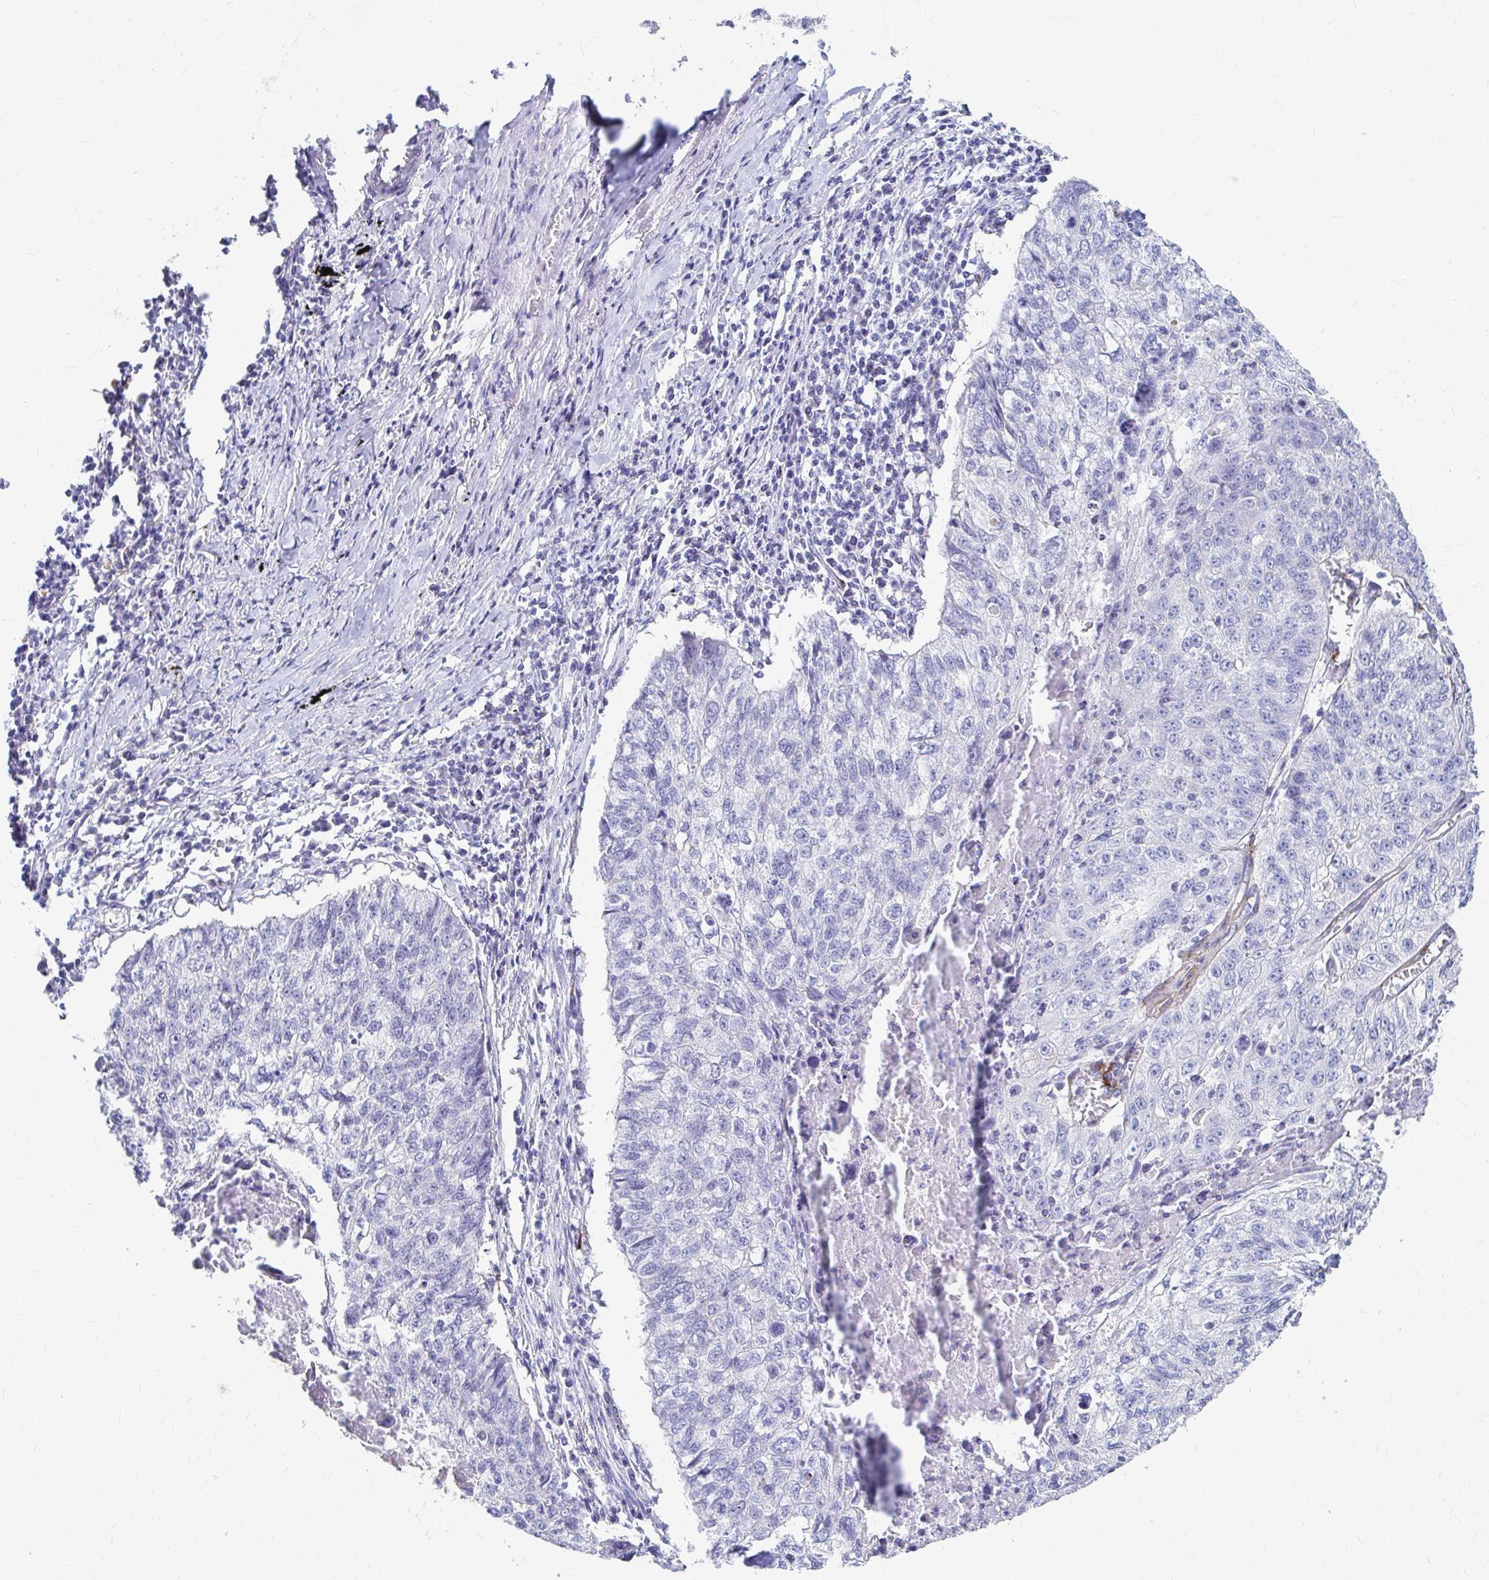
{"staining": {"intensity": "negative", "quantity": "none", "location": "none"}, "tissue": "lung cancer", "cell_type": "Tumor cells", "image_type": "cancer", "snomed": [{"axis": "morphology", "description": "Normal morphology"}, {"axis": "morphology", "description": "Aneuploidy"}, {"axis": "morphology", "description": "Squamous cell carcinoma, NOS"}, {"axis": "topography", "description": "Lymph node"}, {"axis": "topography", "description": "Lung"}], "caption": "There is no significant expression in tumor cells of lung squamous cell carcinoma.", "gene": "LAMC3", "patient": {"sex": "female", "age": 76}}